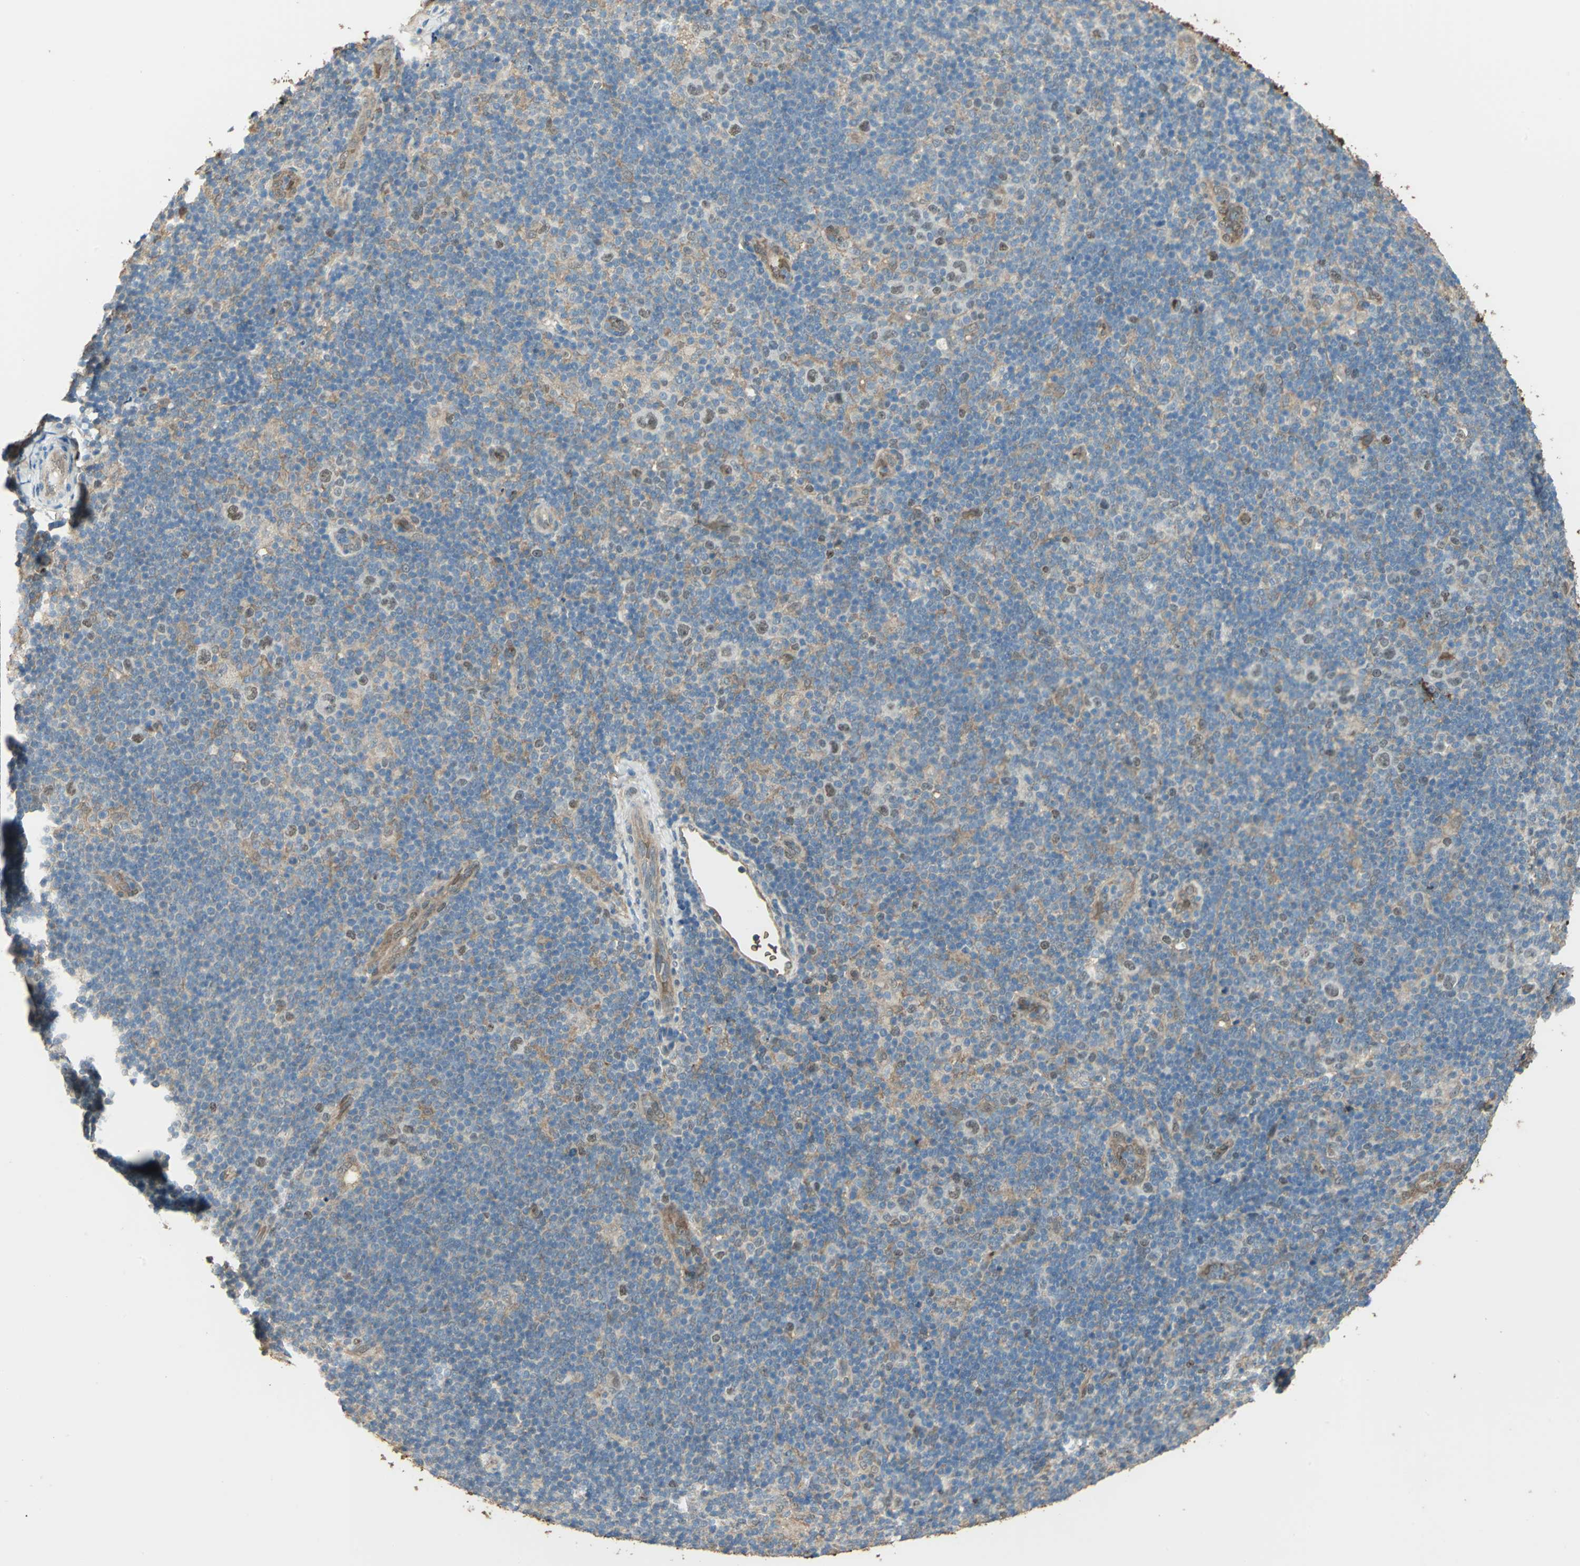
{"staining": {"intensity": "weak", "quantity": "<25%", "location": "cytoplasmic/membranous,nuclear"}, "tissue": "lymphoma", "cell_type": "Tumor cells", "image_type": "cancer", "snomed": [{"axis": "morphology", "description": "Hodgkin's disease, NOS"}, {"axis": "topography", "description": "Lymph node"}], "caption": "Tumor cells show no significant protein staining in Hodgkin's disease. (DAB (3,3'-diaminobenzidine) IHC with hematoxylin counter stain).", "gene": "DDAH1", "patient": {"sex": "female", "age": 57}}